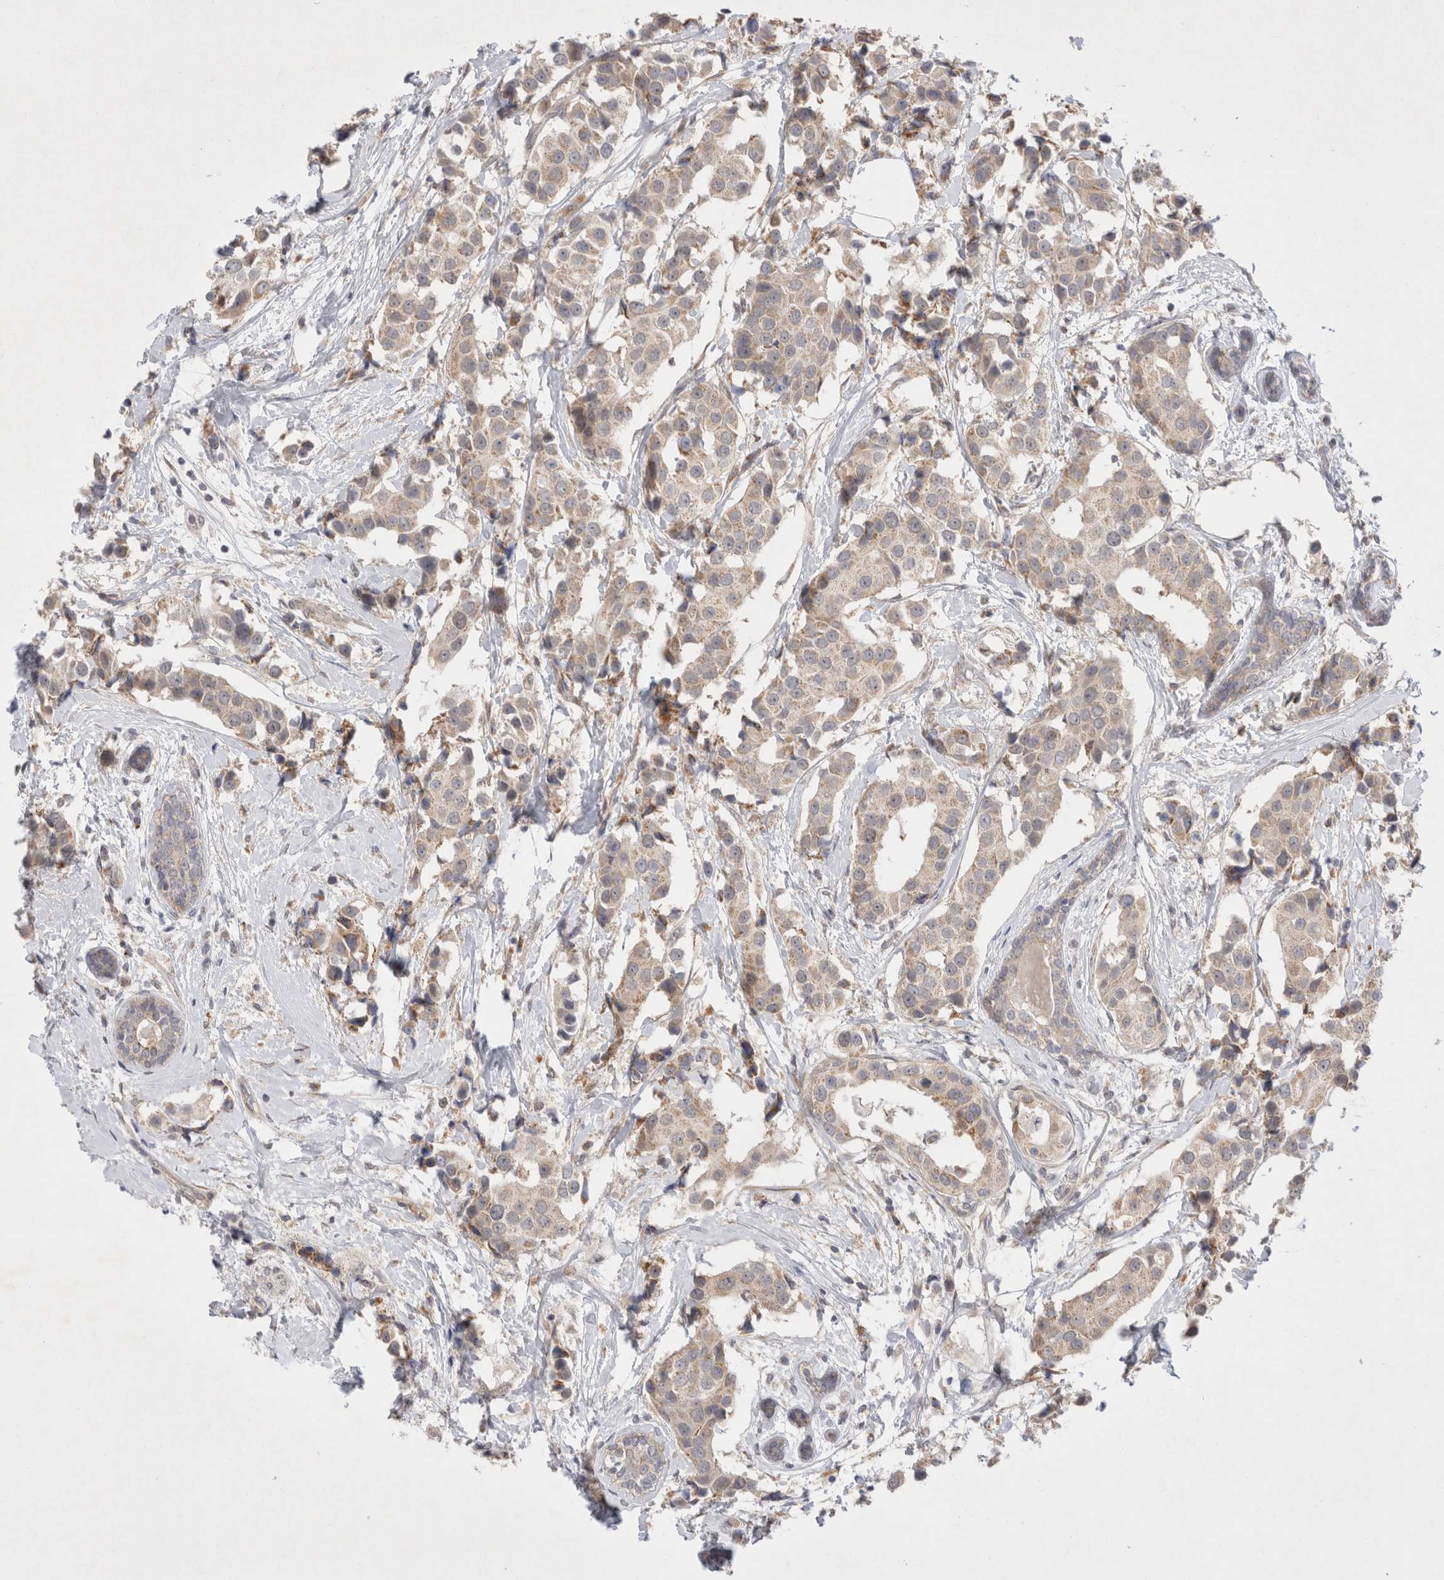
{"staining": {"intensity": "weak", "quantity": ">75%", "location": "cytoplasmic/membranous"}, "tissue": "breast cancer", "cell_type": "Tumor cells", "image_type": "cancer", "snomed": [{"axis": "morphology", "description": "Normal tissue, NOS"}, {"axis": "morphology", "description": "Duct carcinoma"}, {"axis": "topography", "description": "Breast"}], "caption": "IHC of breast cancer exhibits low levels of weak cytoplasmic/membranous positivity in about >75% of tumor cells.", "gene": "NPC1", "patient": {"sex": "female", "age": 39}}